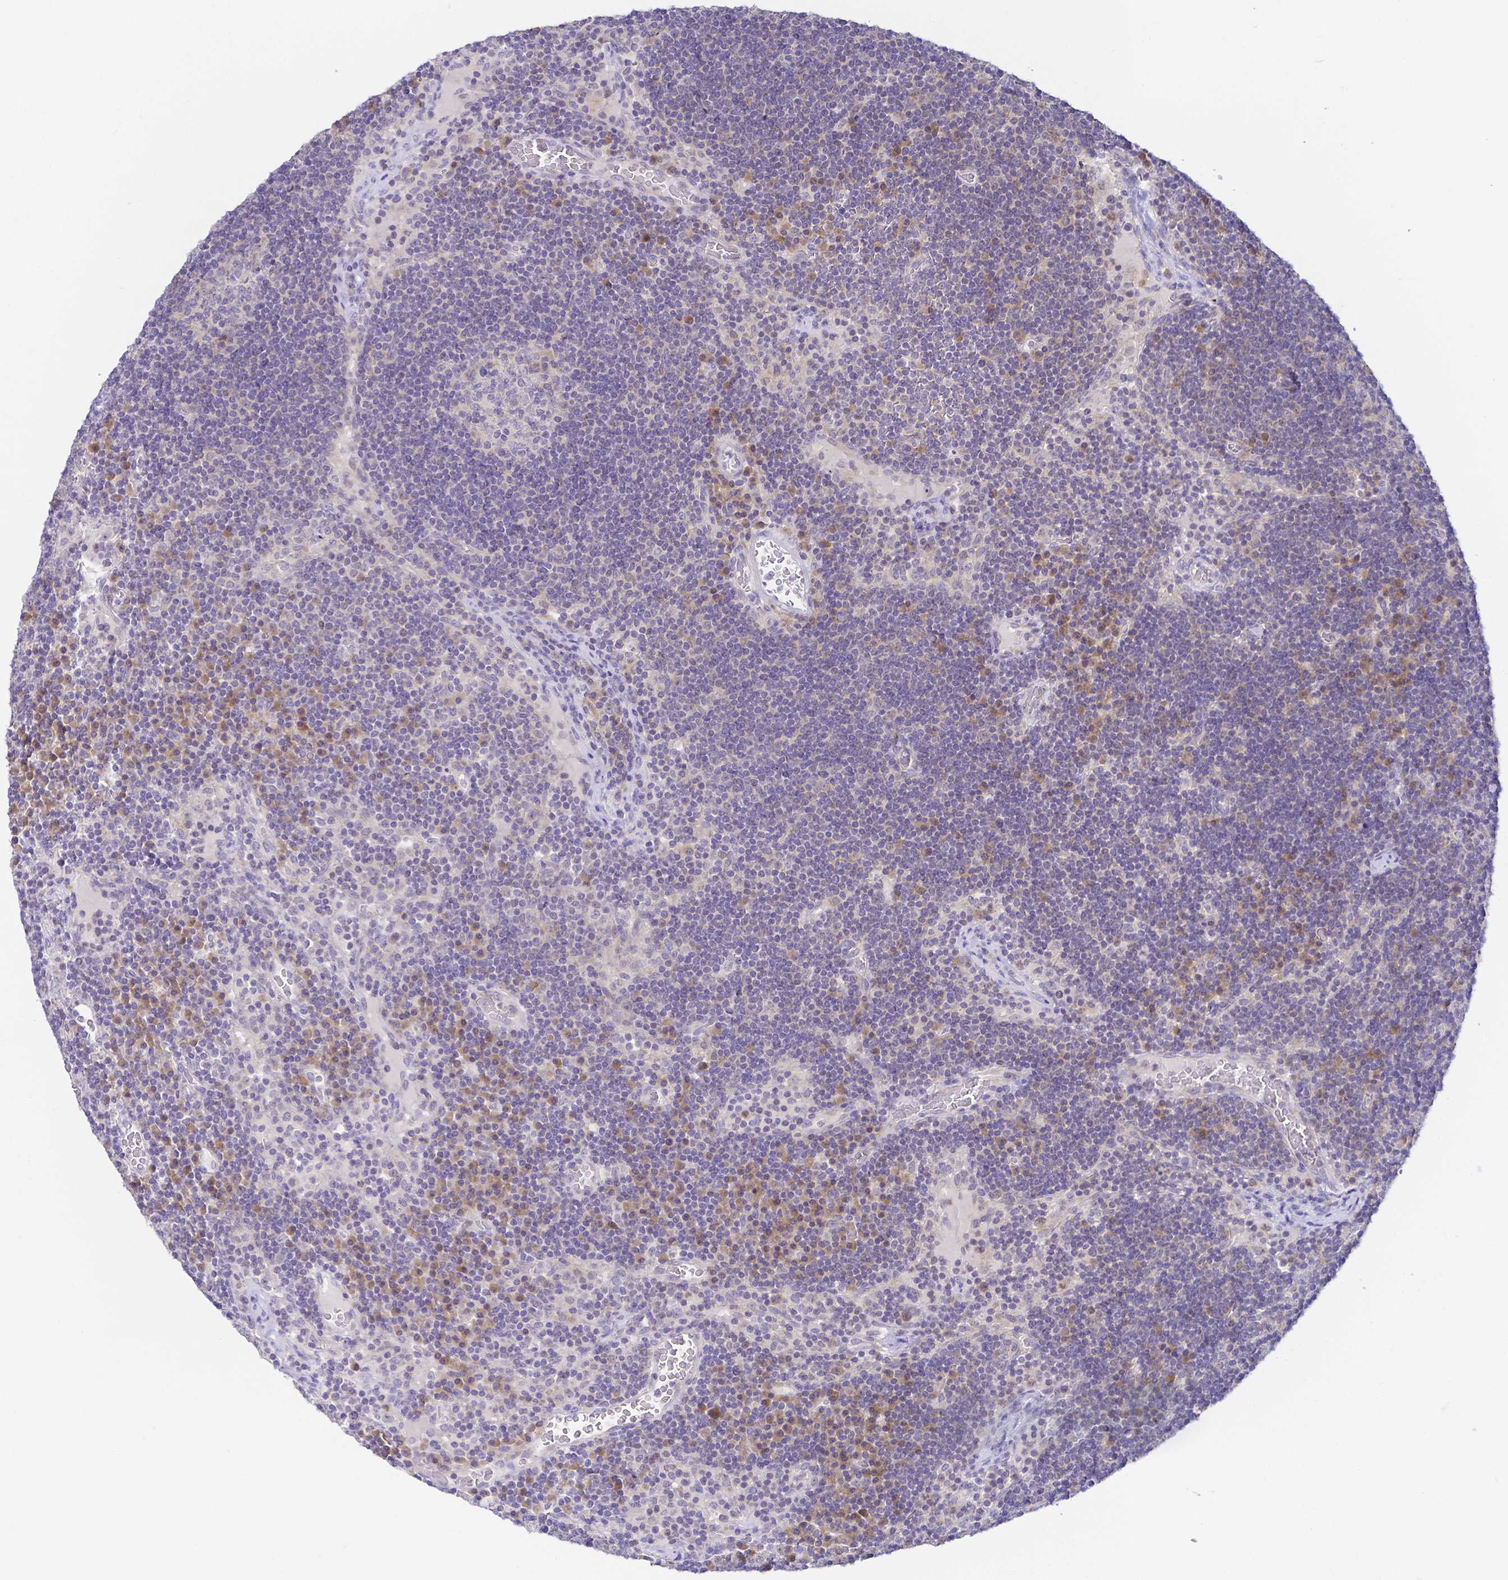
{"staining": {"intensity": "negative", "quantity": "none", "location": "none"}, "tissue": "lymph node", "cell_type": "Germinal center cells", "image_type": "normal", "snomed": [{"axis": "morphology", "description": "Normal tissue, NOS"}, {"axis": "topography", "description": "Lymph node"}], "caption": "An immunohistochemistry micrograph of benign lymph node is shown. There is no staining in germinal center cells of lymph node. The staining was performed using DAB (3,3'-diaminobenzidine) to visualize the protein expression in brown, while the nuclei were stained in blue with hematoxylin (Magnification: 20x).", "gene": "PKP3", "patient": {"sex": "male", "age": 67}}